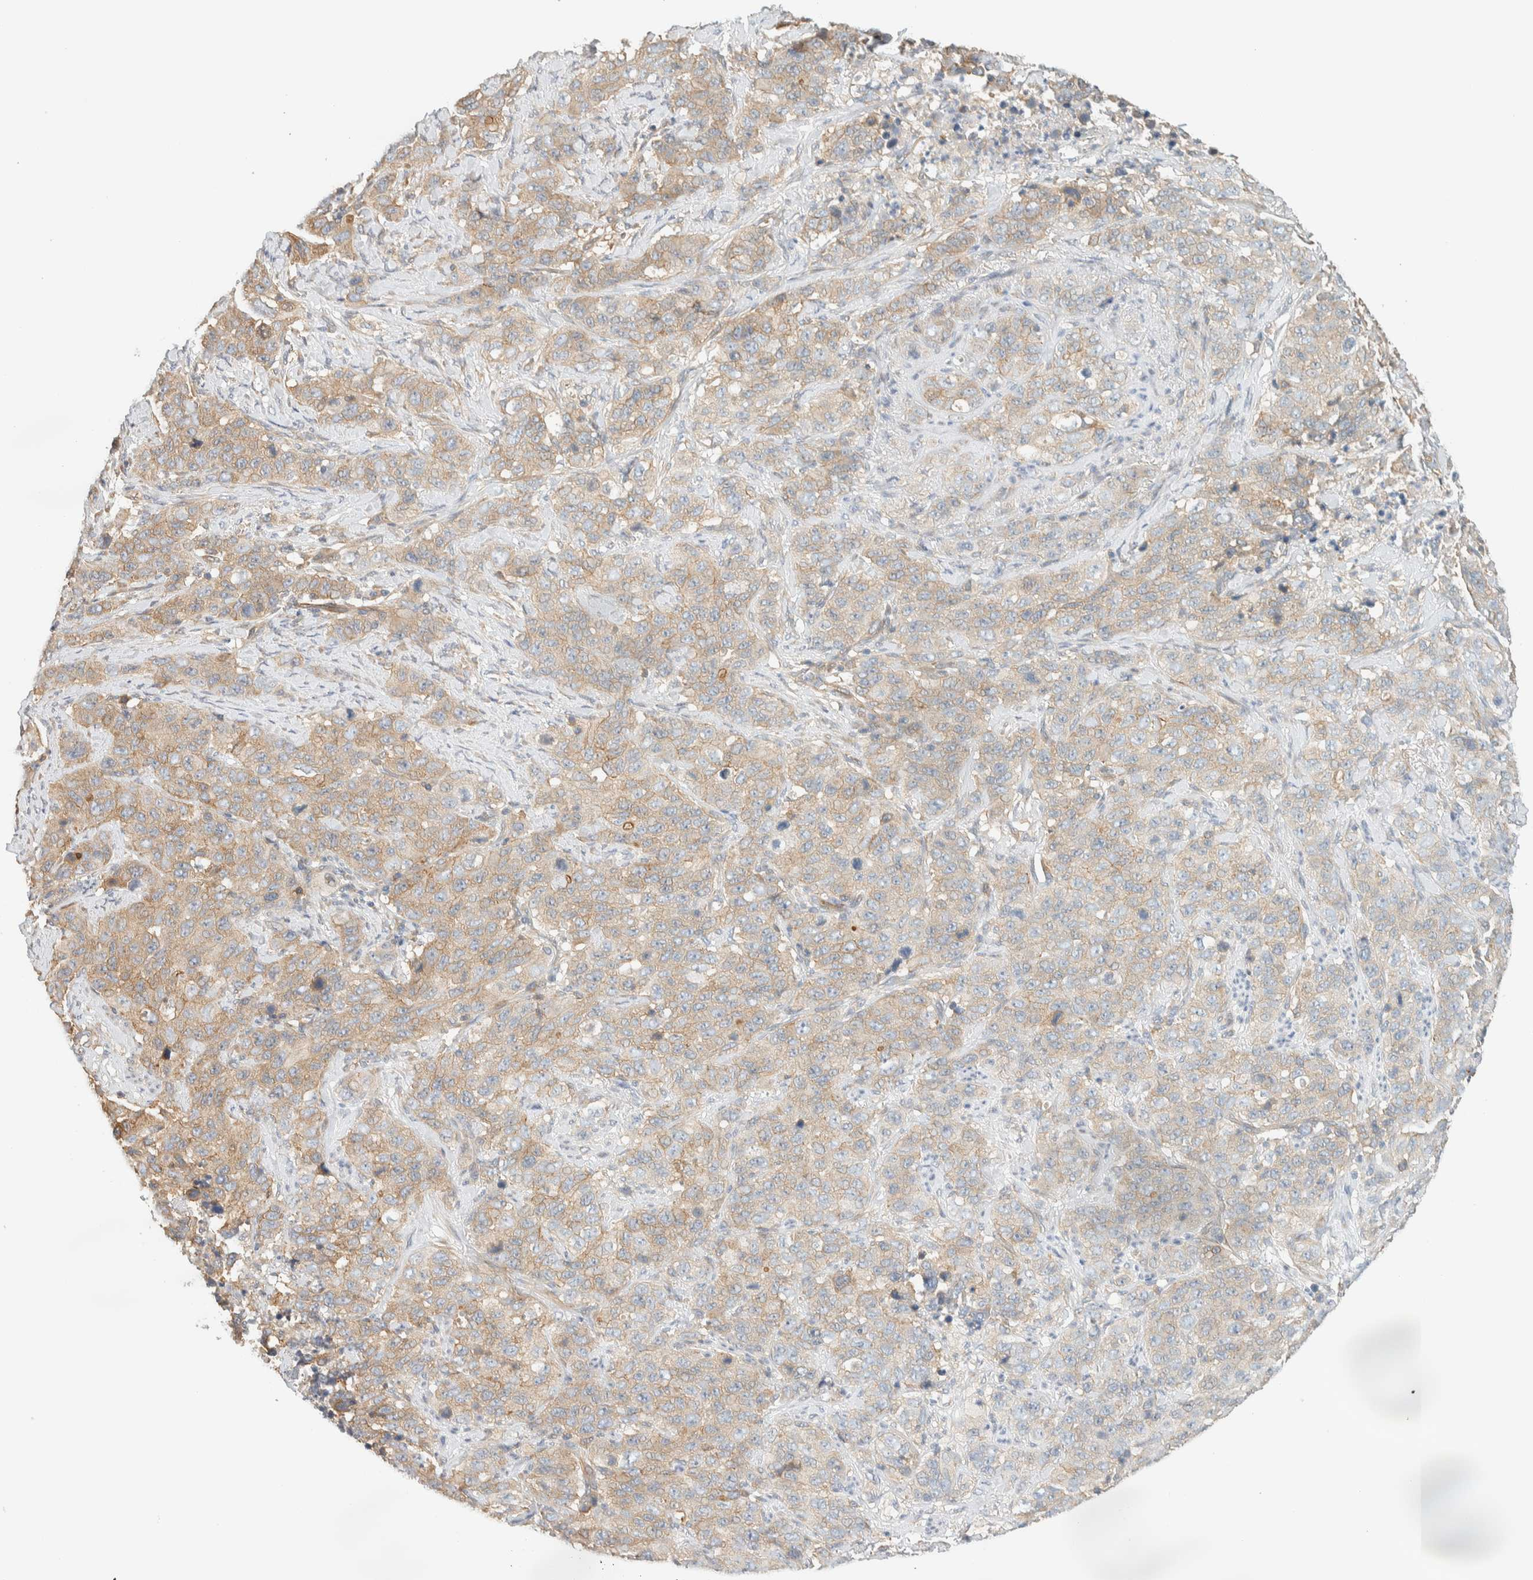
{"staining": {"intensity": "weak", "quantity": "<25%", "location": "cytoplasmic/membranous"}, "tissue": "stomach cancer", "cell_type": "Tumor cells", "image_type": "cancer", "snomed": [{"axis": "morphology", "description": "Adenocarcinoma, NOS"}, {"axis": "topography", "description": "Stomach"}], "caption": "Image shows no protein positivity in tumor cells of adenocarcinoma (stomach) tissue. The staining was performed using DAB (3,3'-diaminobenzidine) to visualize the protein expression in brown, while the nuclei were stained in blue with hematoxylin (Magnification: 20x).", "gene": "LIMA1", "patient": {"sex": "male", "age": 48}}